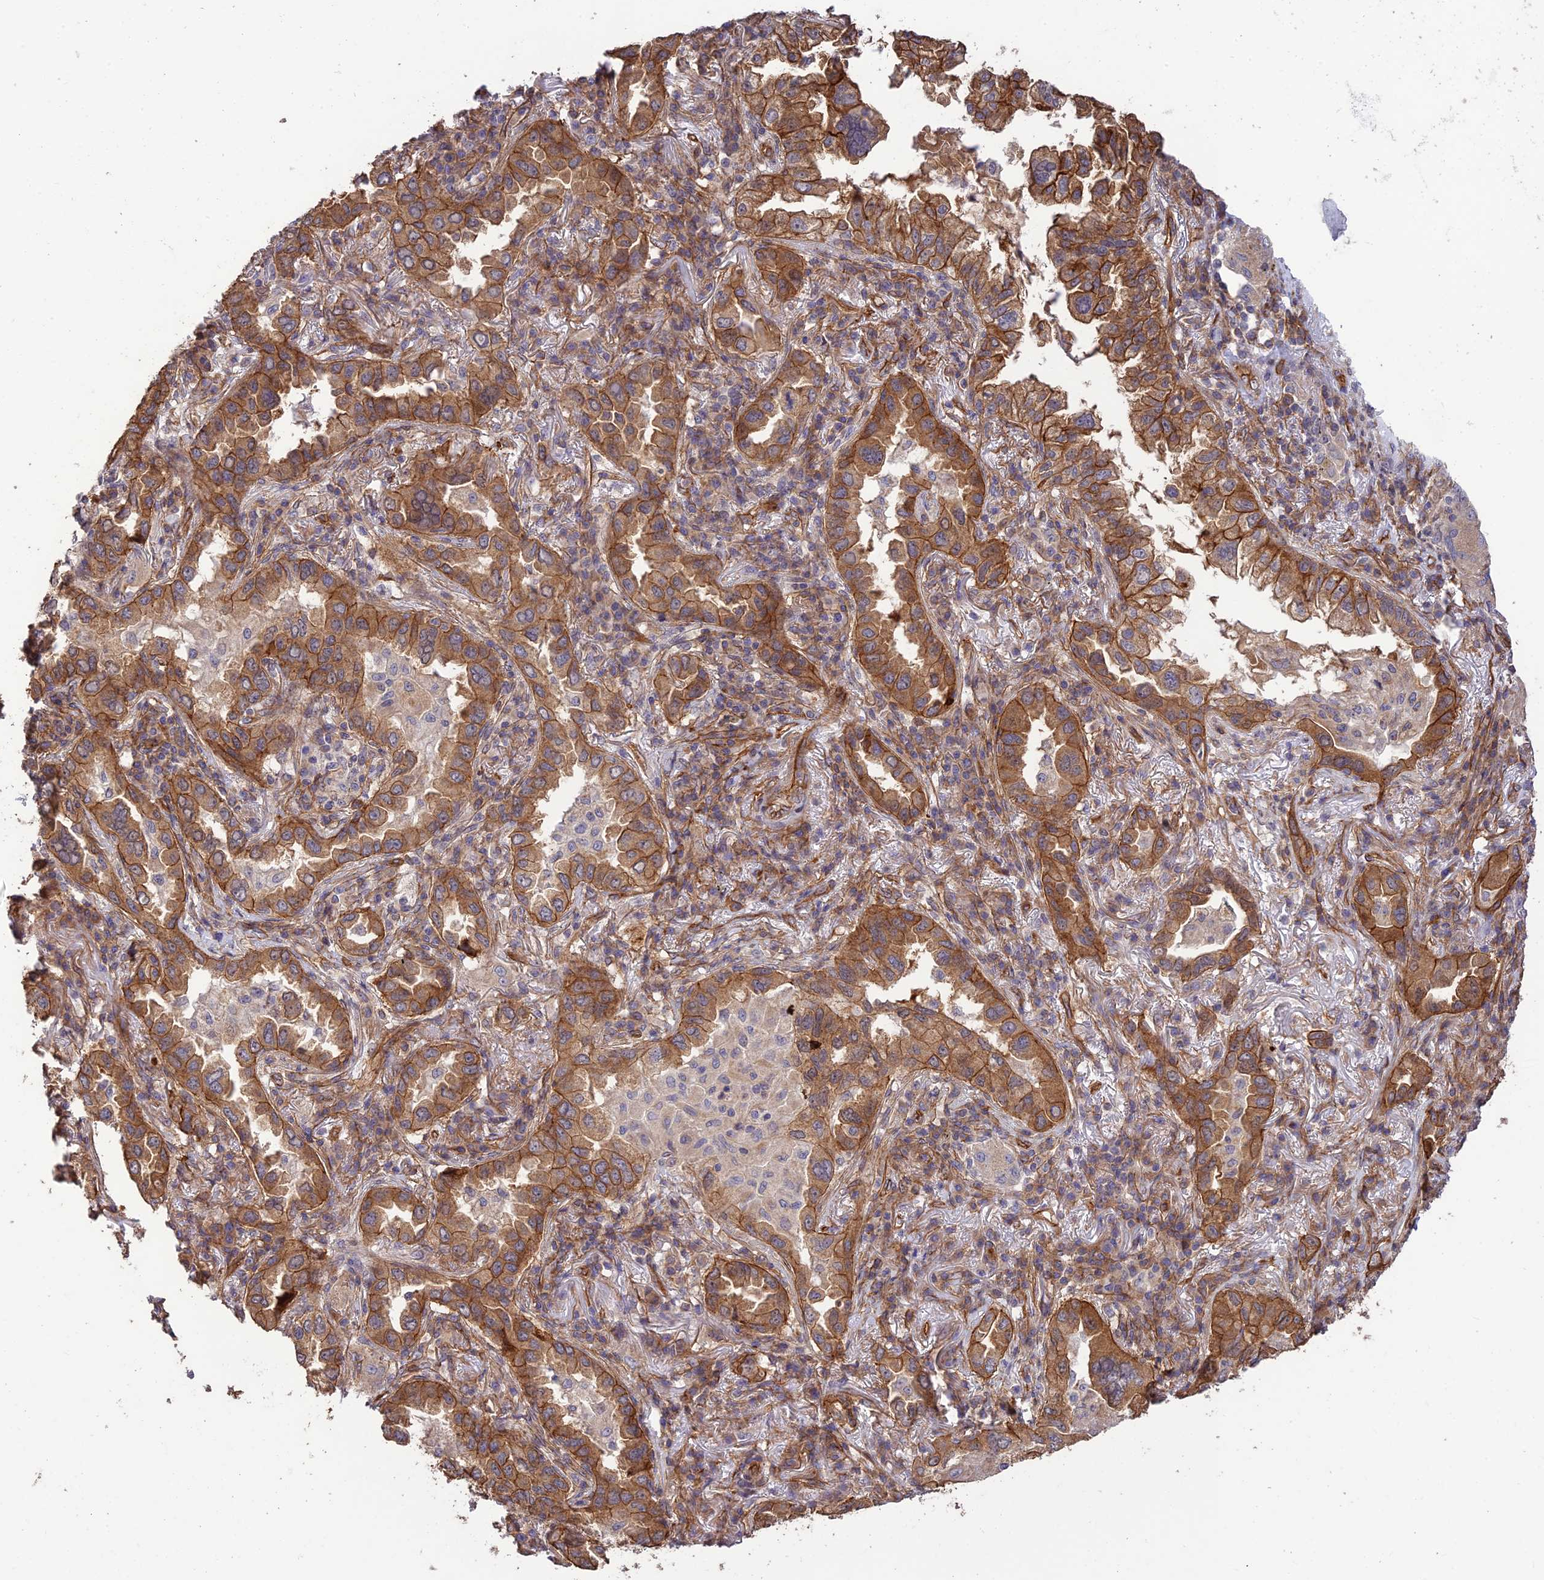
{"staining": {"intensity": "moderate", "quantity": ">75%", "location": "cytoplasmic/membranous"}, "tissue": "lung cancer", "cell_type": "Tumor cells", "image_type": "cancer", "snomed": [{"axis": "morphology", "description": "Adenocarcinoma, NOS"}, {"axis": "topography", "description": "Lung"}], "caption": "IHC of human adenocarcinoma (lung) exhibits medium levels of moderate cytoplasmic/membranous staining in about >75% of tumor cells.", "gene": "HOMER2", "patient": {"sex": "female", "age": 69}}